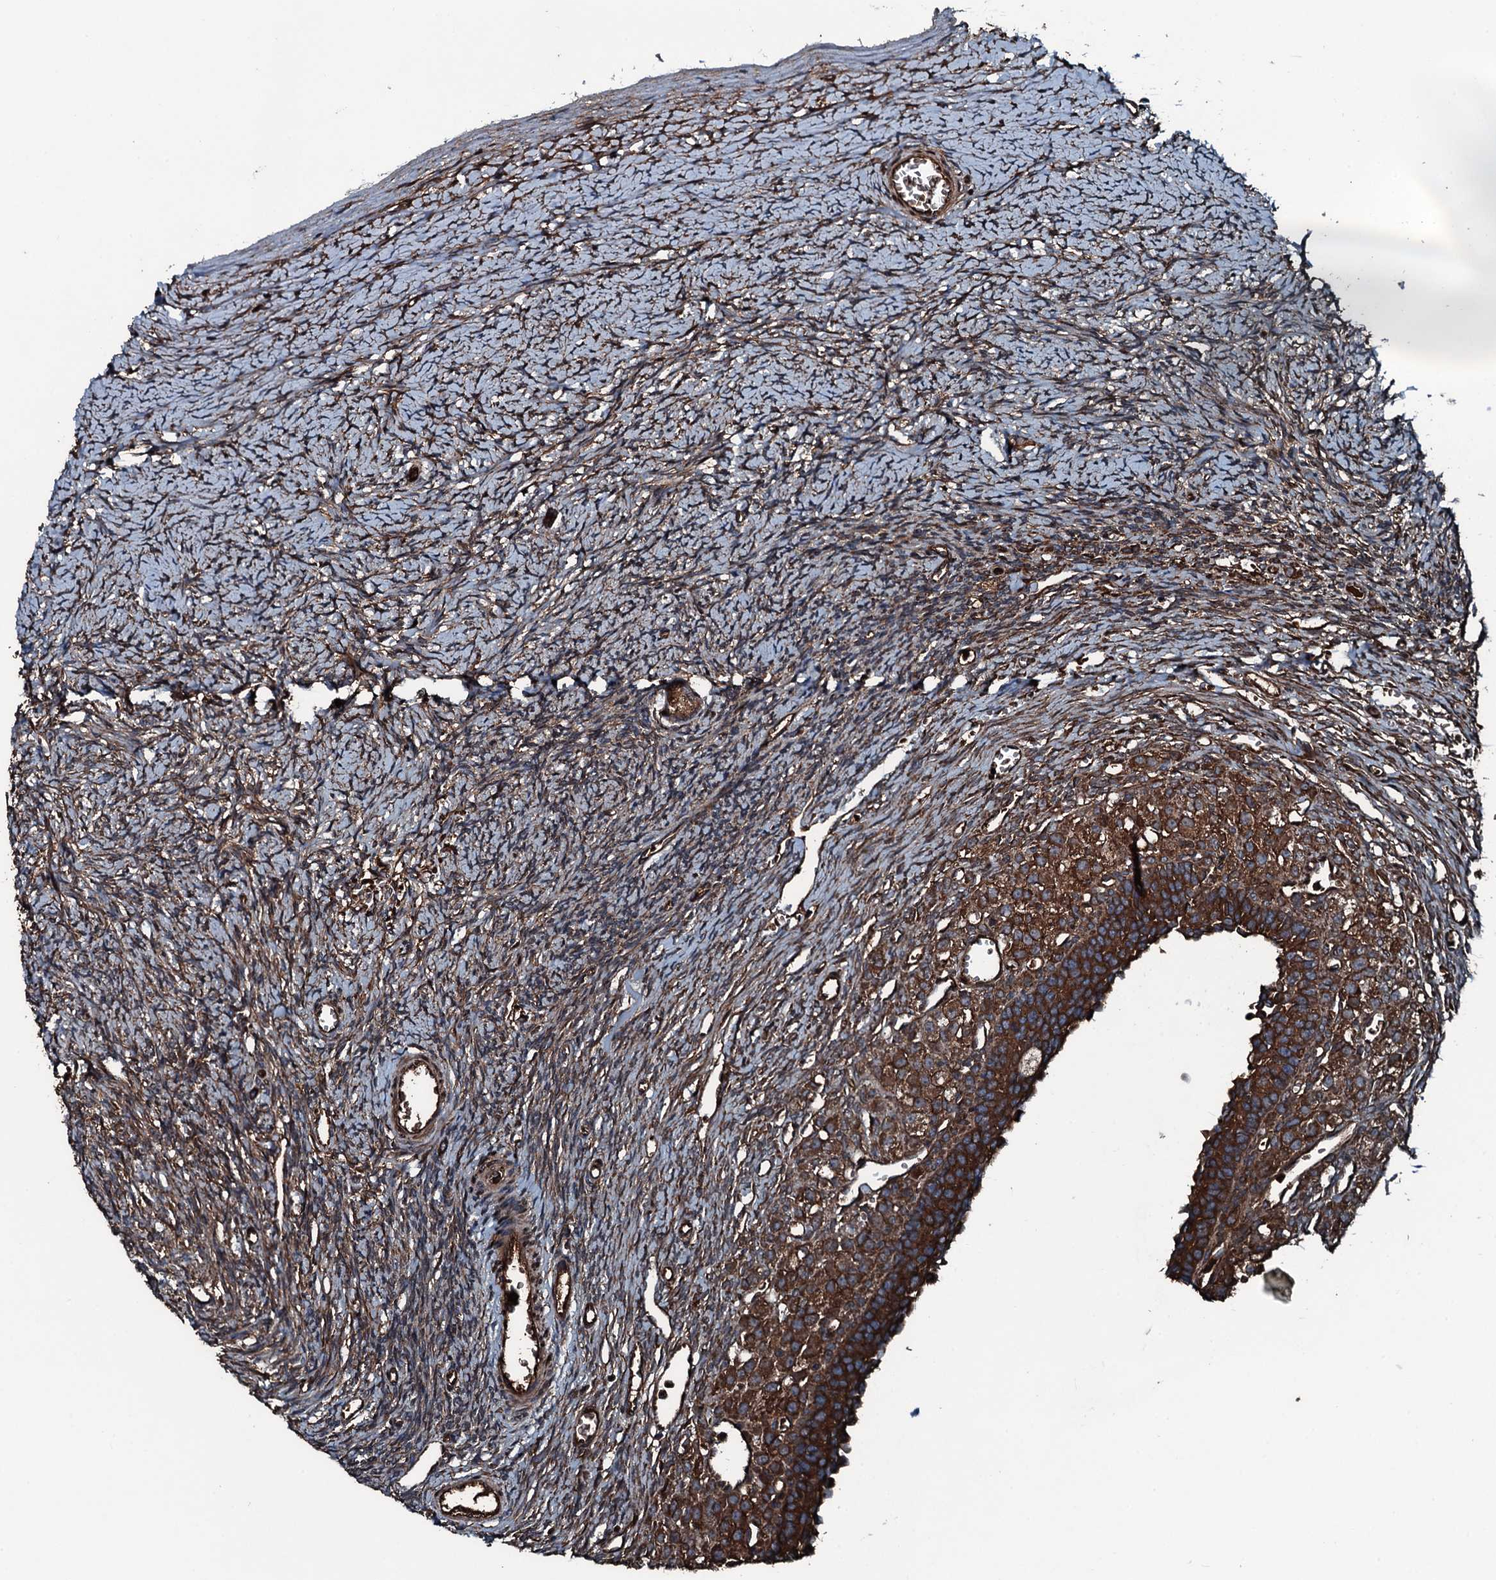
{"staining": {"intensity": "moderate", "quantity": ">75%", "location": "cytoplasmic/membranous"}, "tissue": "ovary", "cell_type": "Follicle cells", "image_type": "normal", "snomed": [{"axis": "morphology", "description": "Normal tissue, NOS"}, {"axis": "topography", "description": "Ovary"}], "caption": "Follicle cells display medium levels of moderate cytoplasmic/membranous staining in about >75% of cells in unremarkable human ovary.", "gene": "TRIM7", "patient": {"sex": "female", "age": 39}}